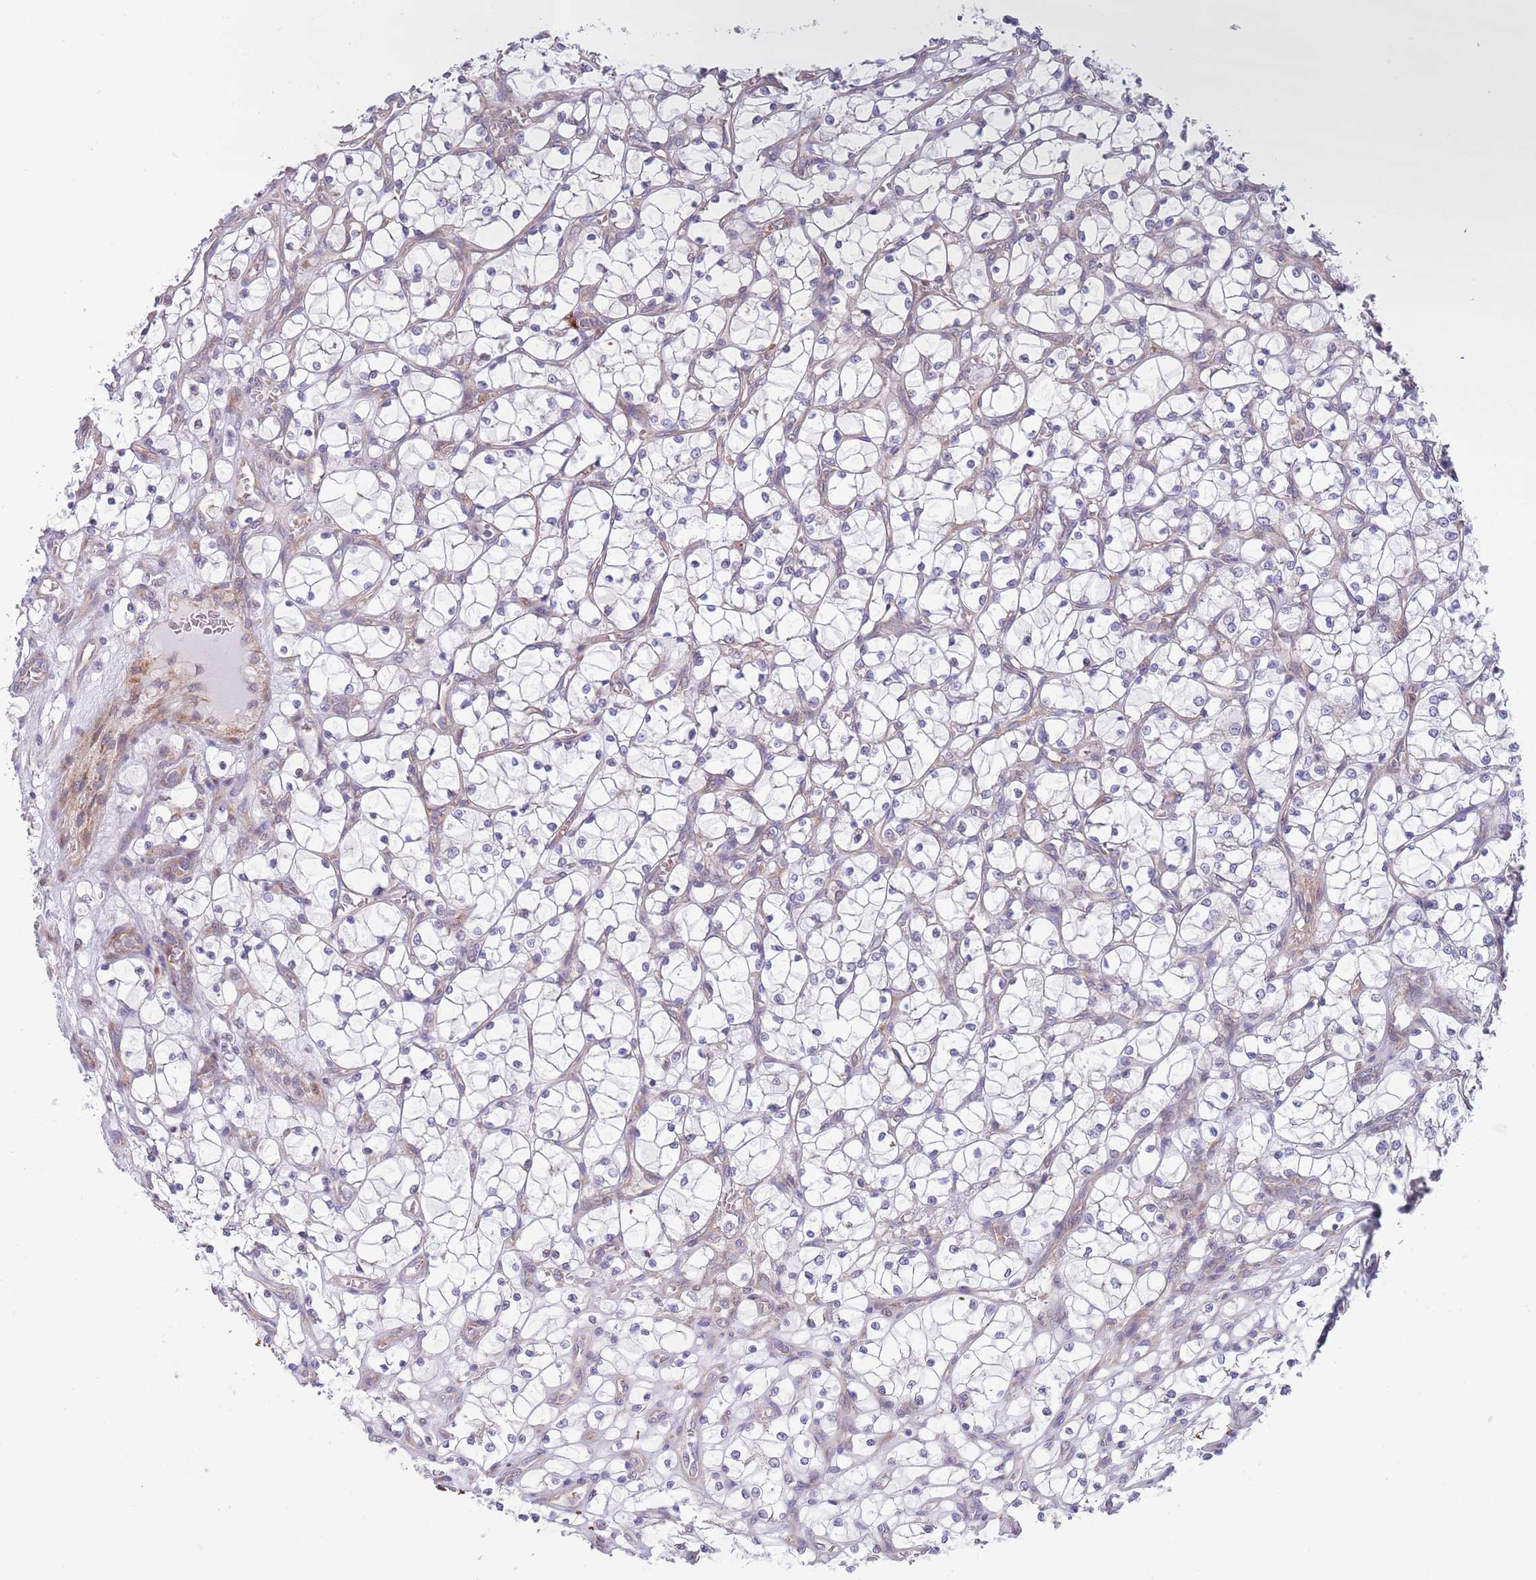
{"staining": {"intensity": "negative", "quantity": "none", "location": "none"}, "tissue": "renal cancer", "cell_type": "Tumor cells", "image_type": "cancer", "snomed": [{"axis": "morphology", "description": "Adenocarcinoma, NOS"}, {"axis": "topography", "description": "Kidney"}], "caption": "IHC photomicrograph of neoplastic tissue: renal adenocarcinoma stained with DAB exhibits no significant protein staining in tumor cells.", "gene": "DAND5", "patient": {"sex": "female", "age": 69}}